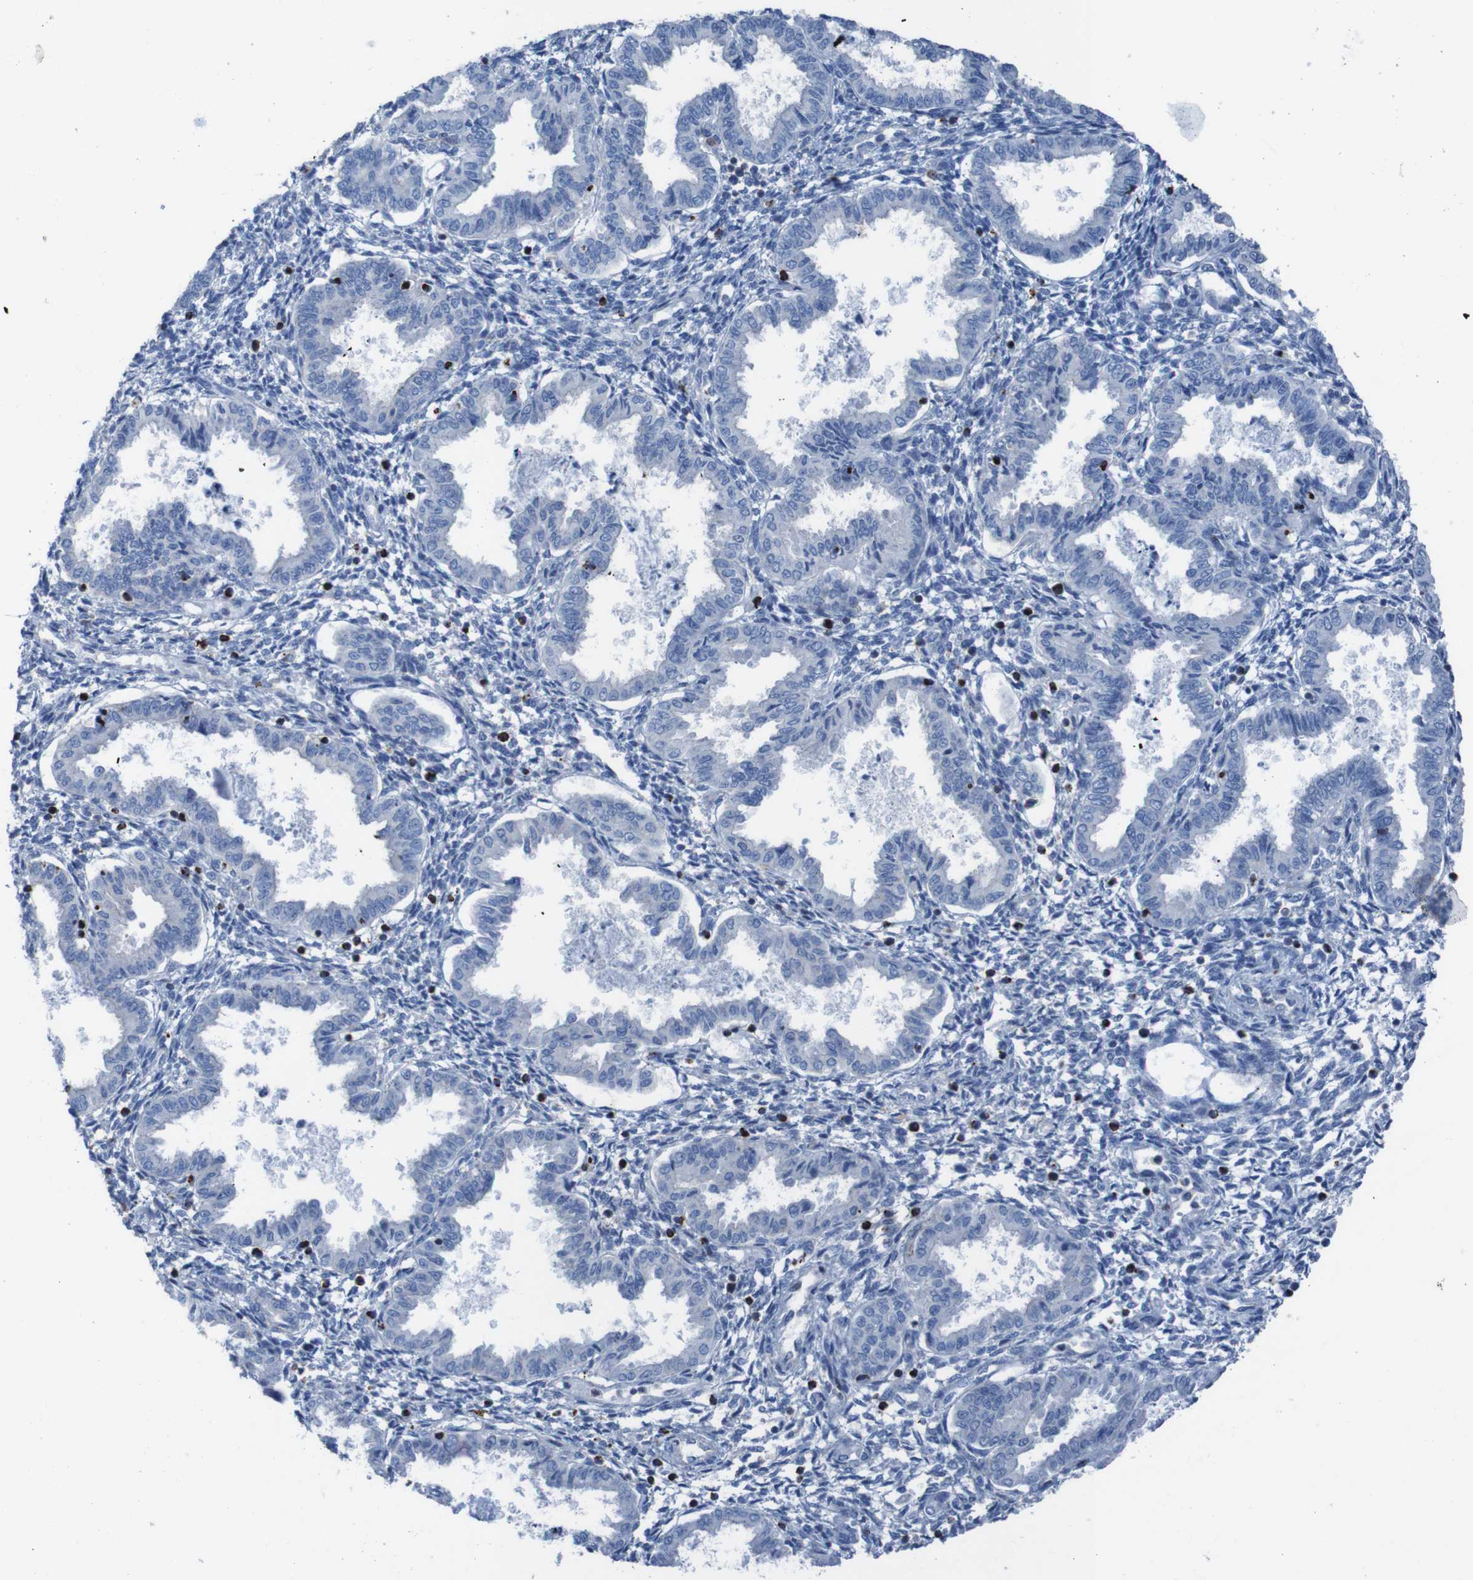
{"staining": {"intensity": "negative", "quantity": "none", "location": "none"}, "tissue": "endometrium", "cell_type": "Cells in endometrial stroma", "image_type": "normal", "snomed": [{"axis": "morphology", "description": "Normal tissue, NOS"}, {"axis": "topography", "description": "Endometrium"}], "caption": "IHC of unremarkable endometrium shows no positivity in cells in endometrial stroma. (Stains: DAB IHC with hematoxylin counter stain, Microscopy: brightfield microscopy at high magnification).", "gene": "RNF182", "patient": {"sex": "female", "age": 33}}